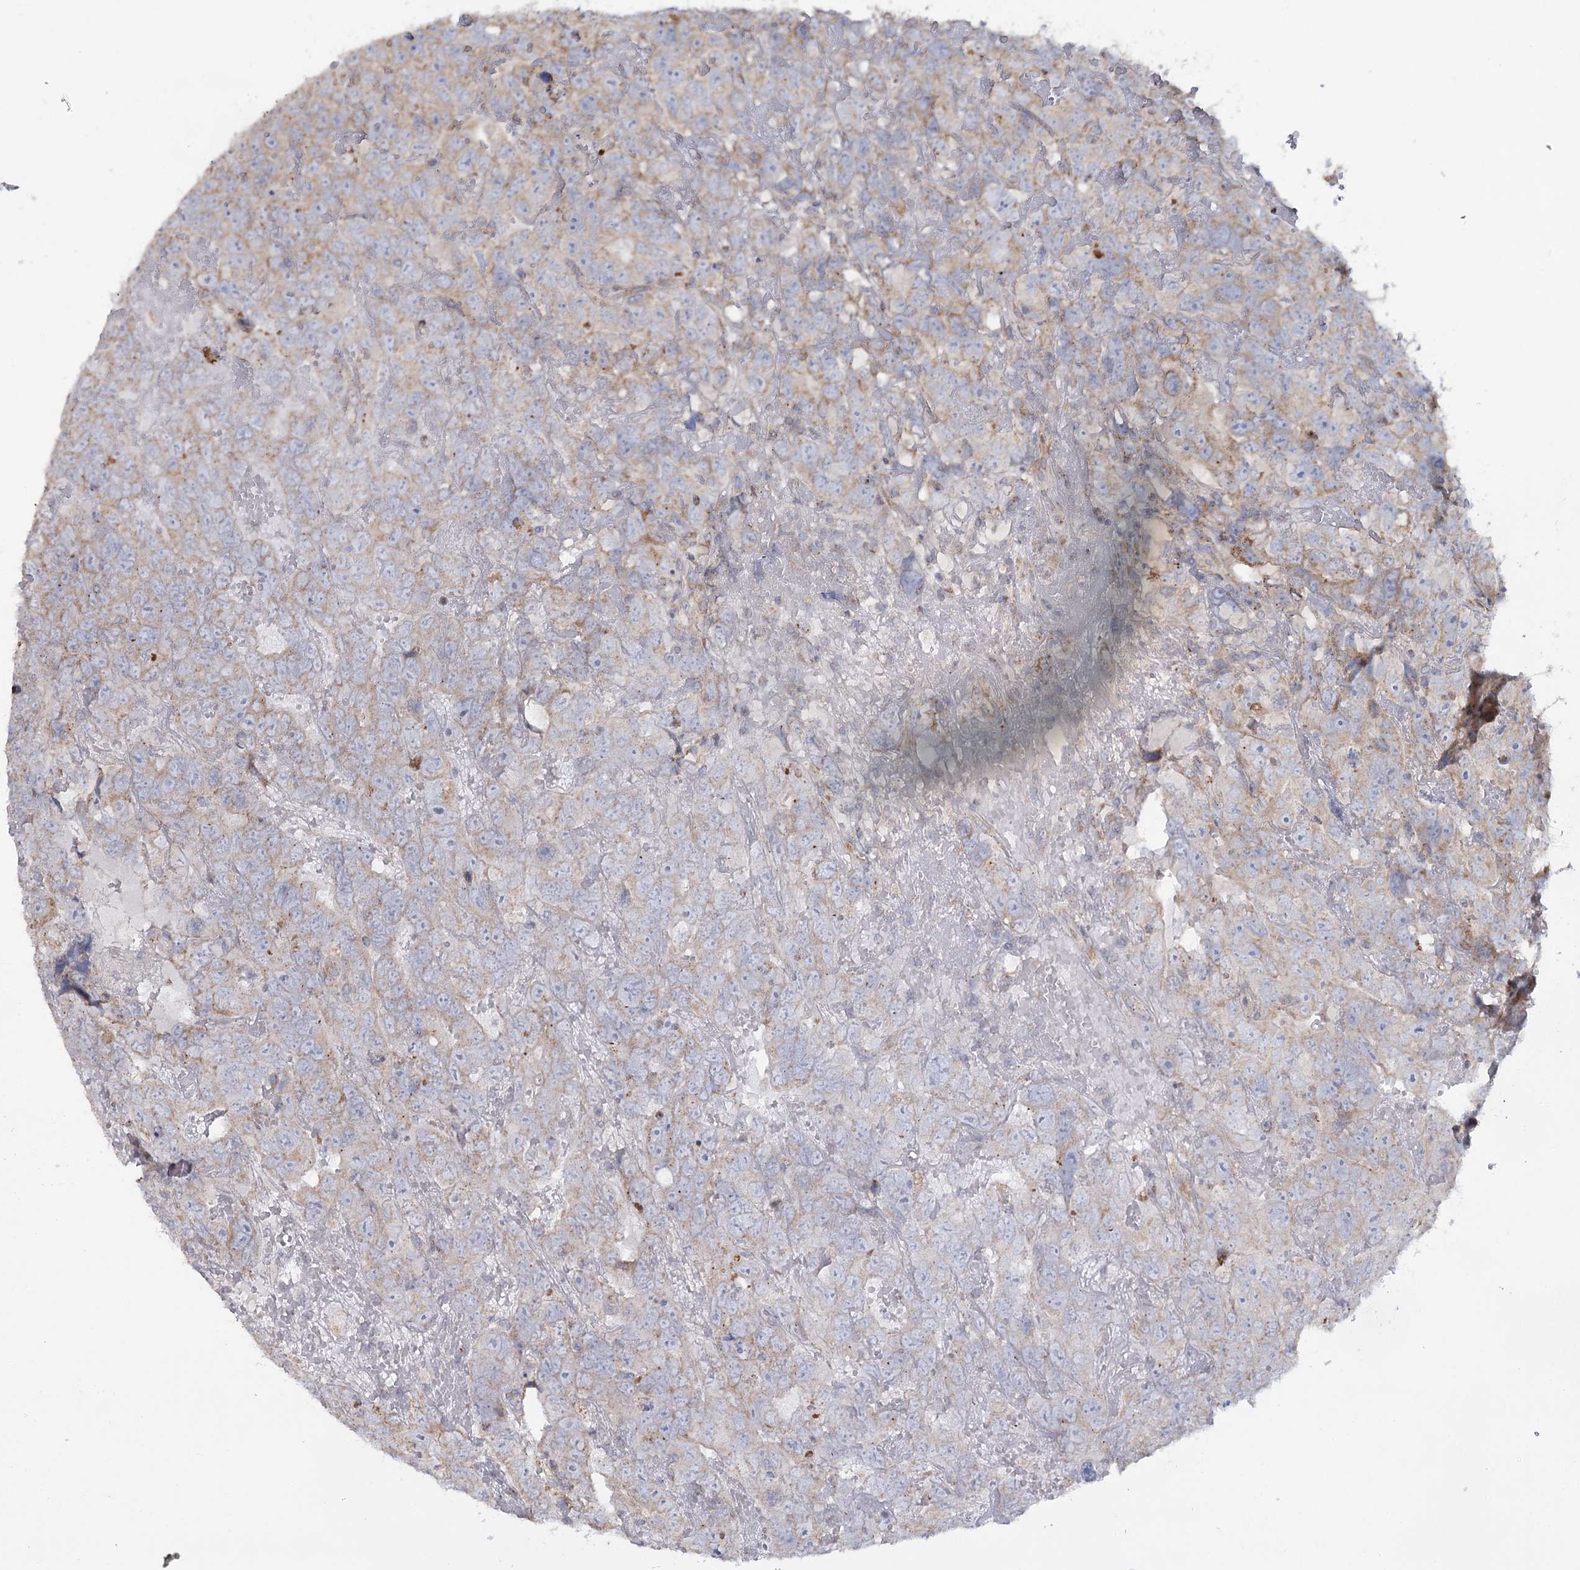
{"staining": {"intensity": "weak", "quantity": "25%-75%", "location": "cytoplasmic/membranous"}, "tissue": "testis cancer", "cell_type": "Tumor cells", "image_type": "cancer", "snomed": [{"axis": "morphology", "description": "Carcinoma, Embryonal, NOS"}, {"axis": "topography", "description": "Testis"}], "caption": "Human embryonal carcinoma (testis) stained with a protein marker reveals weak staining in tumor cells.", "gene": "ACOX2", "patient": {"sex": "male", "age": 45}}